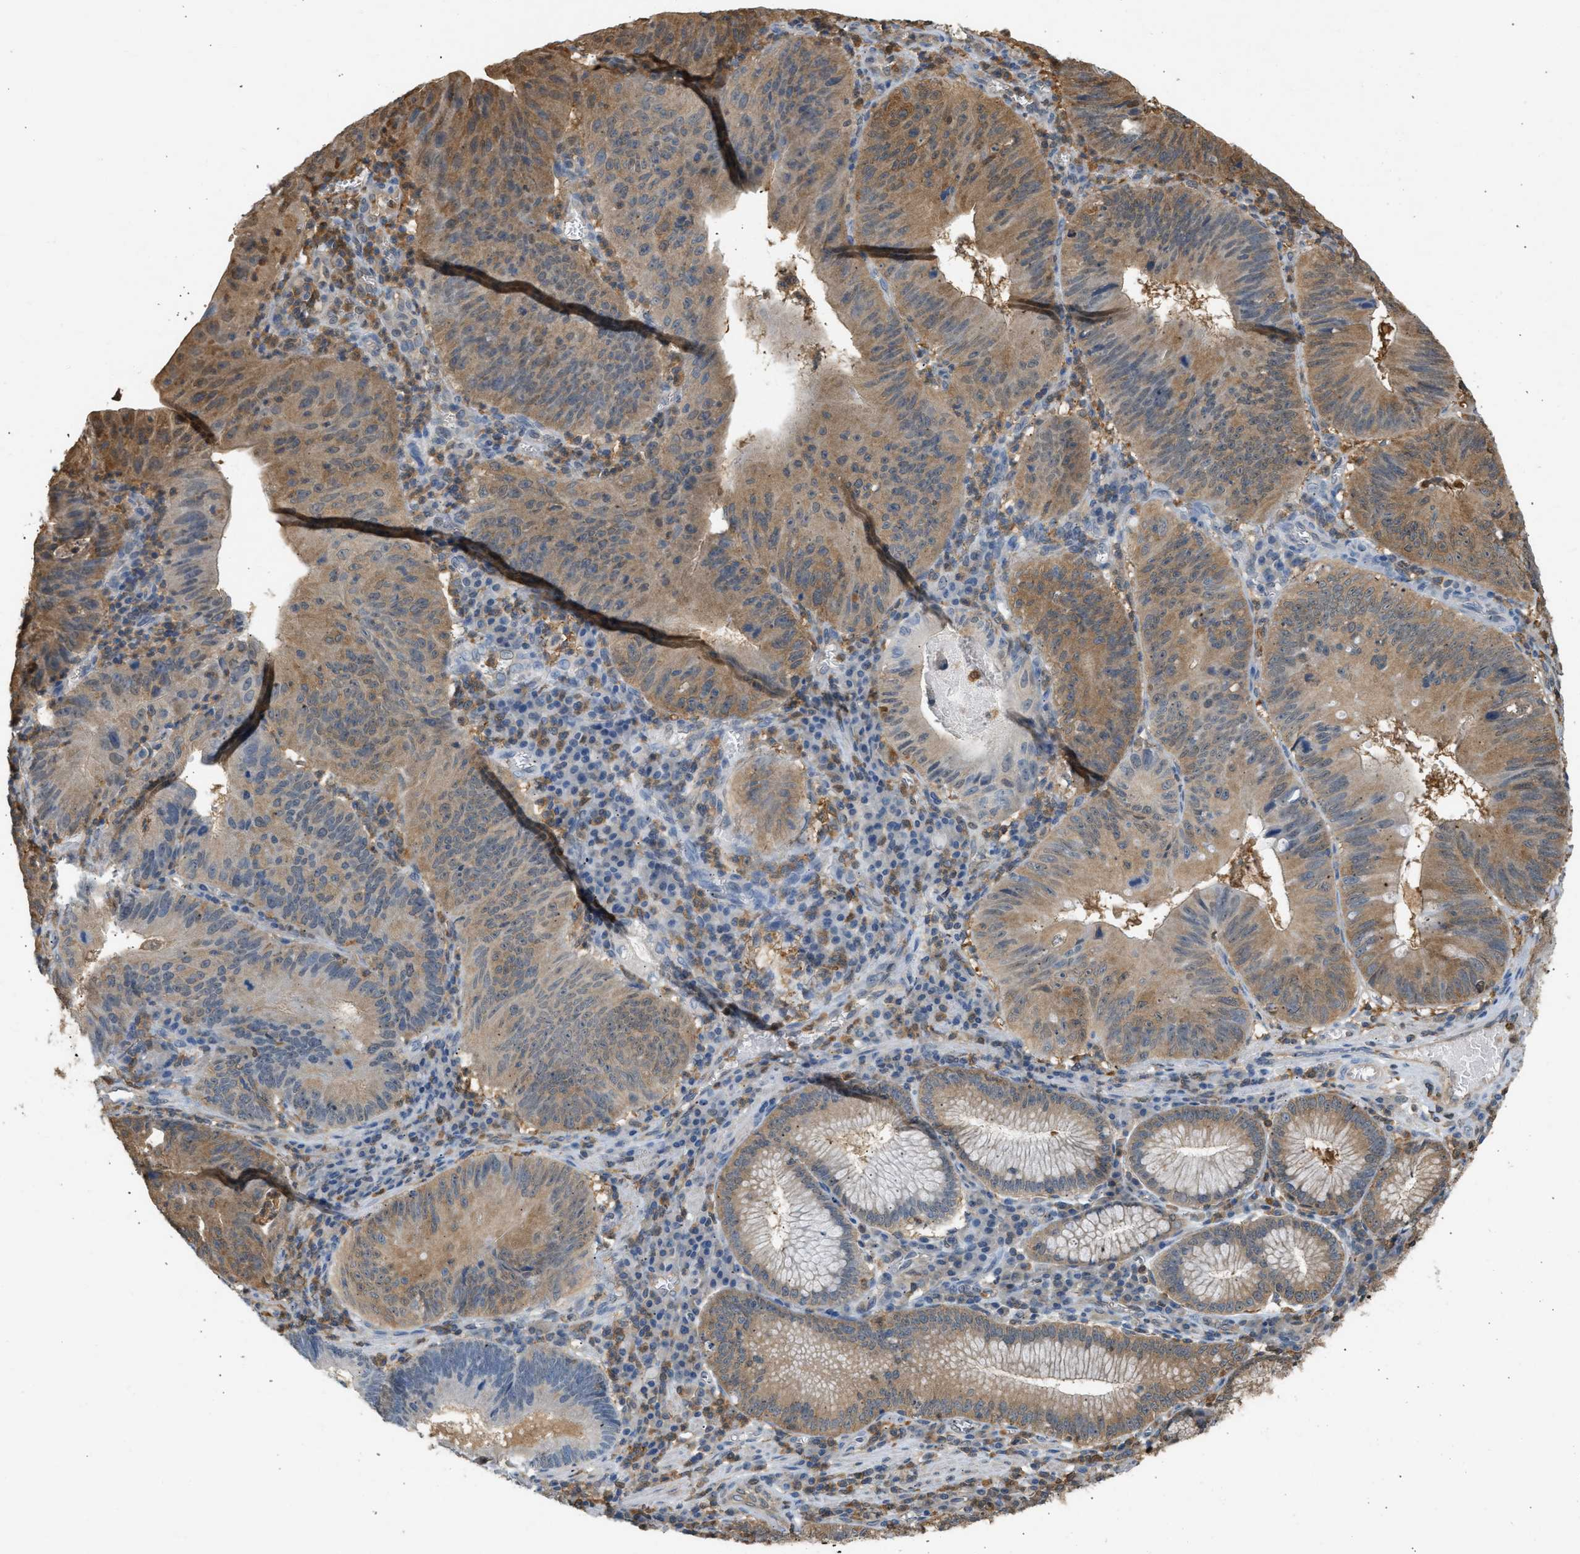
{"staining": {"intensity": "moderate", "quantity": ">75%", "location": "cytoplasmic/membranous"}, "tissue": "stomach cancer", "cell_type": "Tumor cells", "image_type": "cancer", "snomed": [{"axis": "morphology", "description": "Adenocarcinoma, NOS"}, {"axis": "topography", "description": "Stomach"}], "caption": "DAB (3,3'-diaminobenzidine) immunohistochemical staining of human stomach cancer (adenocarcinoma) exhibits moderate cytoplasmic/membranous protein staining in approximately >75% of tumor cells.", "gene": "ENO1", "patient": {"sex": "male", "age": 59}}